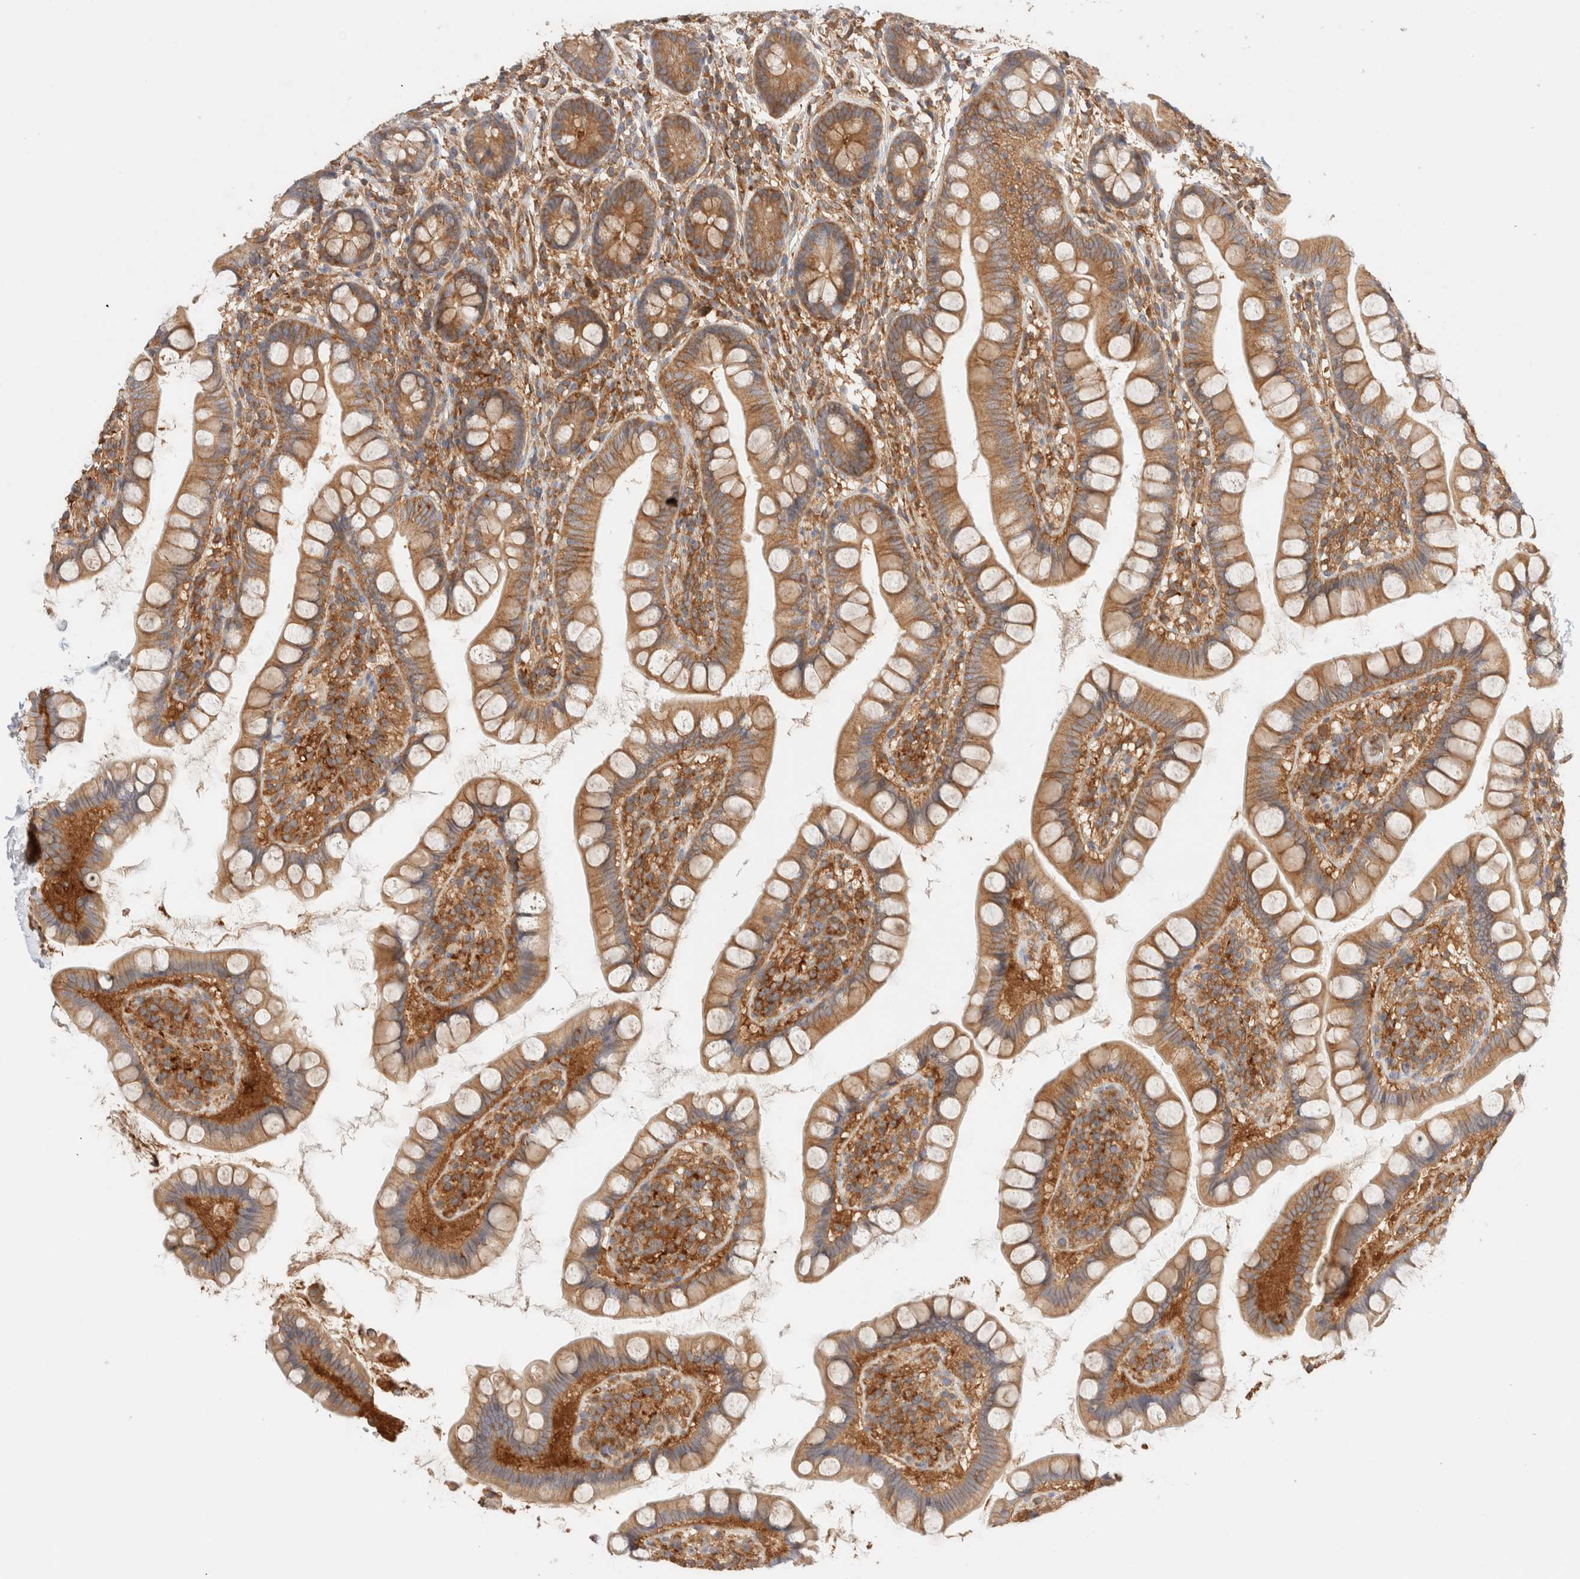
{"staining": {"intensity": "moderate", "quantity": ">75%", "location": "cytoplasmic/membranous"}, "tissue": "small intestine", "cell_type": "Glandular cells", "image_type": "normal", "snomed": [{"axis": "morphology", "description": "Normal tissue, NOS"}, {"axis": "topography", "description": "Small intestine"}], "caption": "High-magnification brightfield microscopy of unremarkable small intestine stained with DAB (brown) and counterstained with hematoxylin (blue). glandular cells exhibit moderate cytoplasmic/membranous positivity is identified in about>75% of cells. (brown staining indicates protein expression, while blue staining denotes nuclei).", "gene": "RABEP1", "patient": {"sex": "female", "age": 84}}